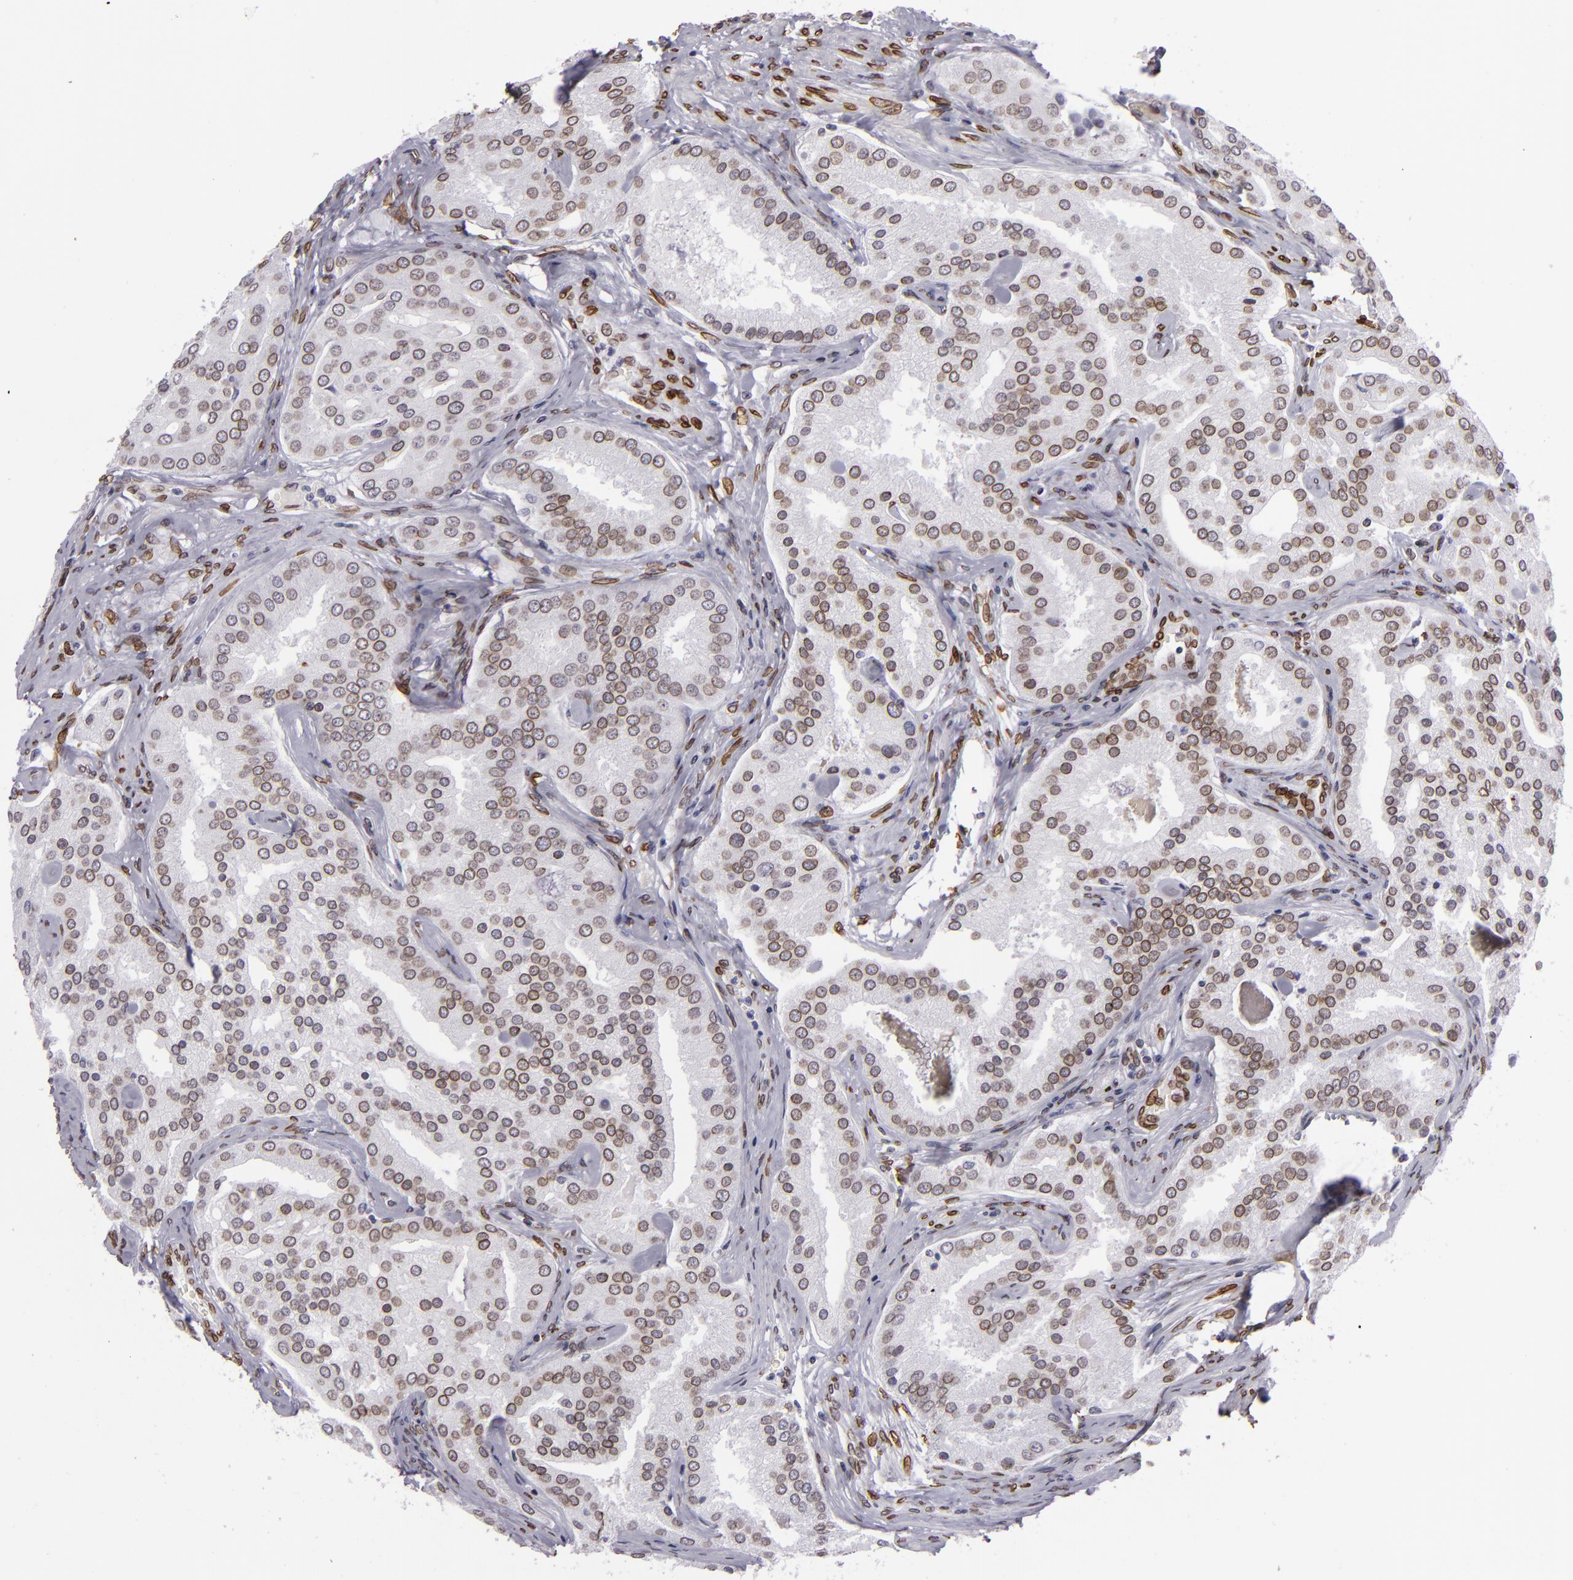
{"staining": {"intensity": "moderate", "quantity": "25%-75%", "location": "nuclear"}, "tissue": "prostate cancer", "cell_type": "Tumor cells", "image_type": "cancer", "snomed": [{"axis": "morphology", "description": "Adenocarcinoma, High grade"}, {"axis": "topography", "description": "Prostate"}], "caption": "Moderate nuclear expression is appreciated in approximately 25%-75% of tumor cells in adenocarcinoma (high-grade) (prostate).", "gene": "EMD", "patient": {"sex": "male", "age": 64}}